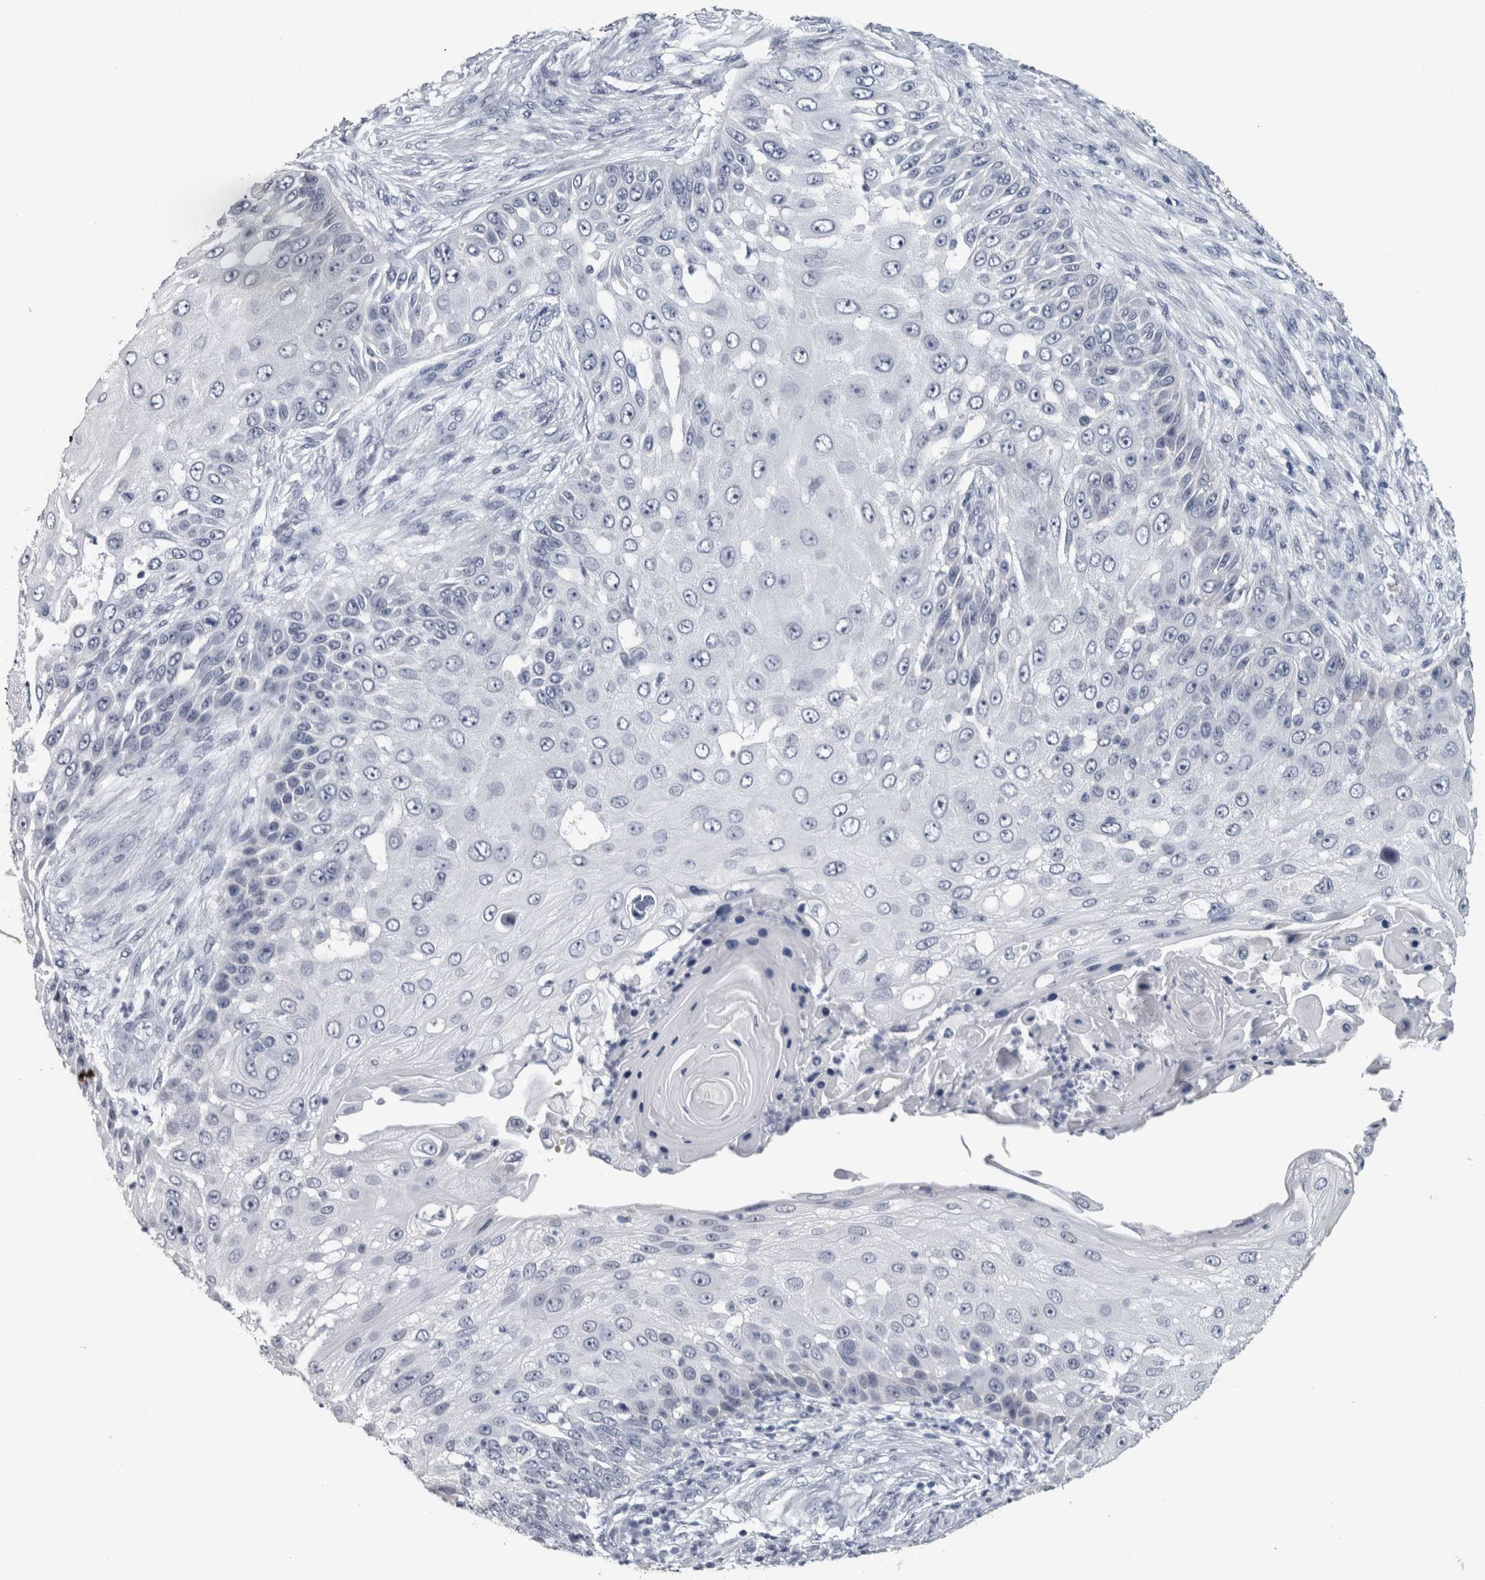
{"staining": {"intensity": "negative", "quantity": "none", "location": "none"}, "tissue": "skin cancer", "cell_type": "Tumor cells", "image_type": "cancer", "snomed": [{"axis": "morphology", "description": "Squamous cell carcinoma, NOS"}, {"axis": "topography", "description": "Skin"}], "caption": "Tumor cells show no significant protein staining in skin cancer. The staining is performed using DAB (3,3'-diaminobenzidine) brown chromogen with nuclei counter-stained in using hematoxylin.", "gene": "PEBP4", "patient": {"sex": "female", "age": 44}}